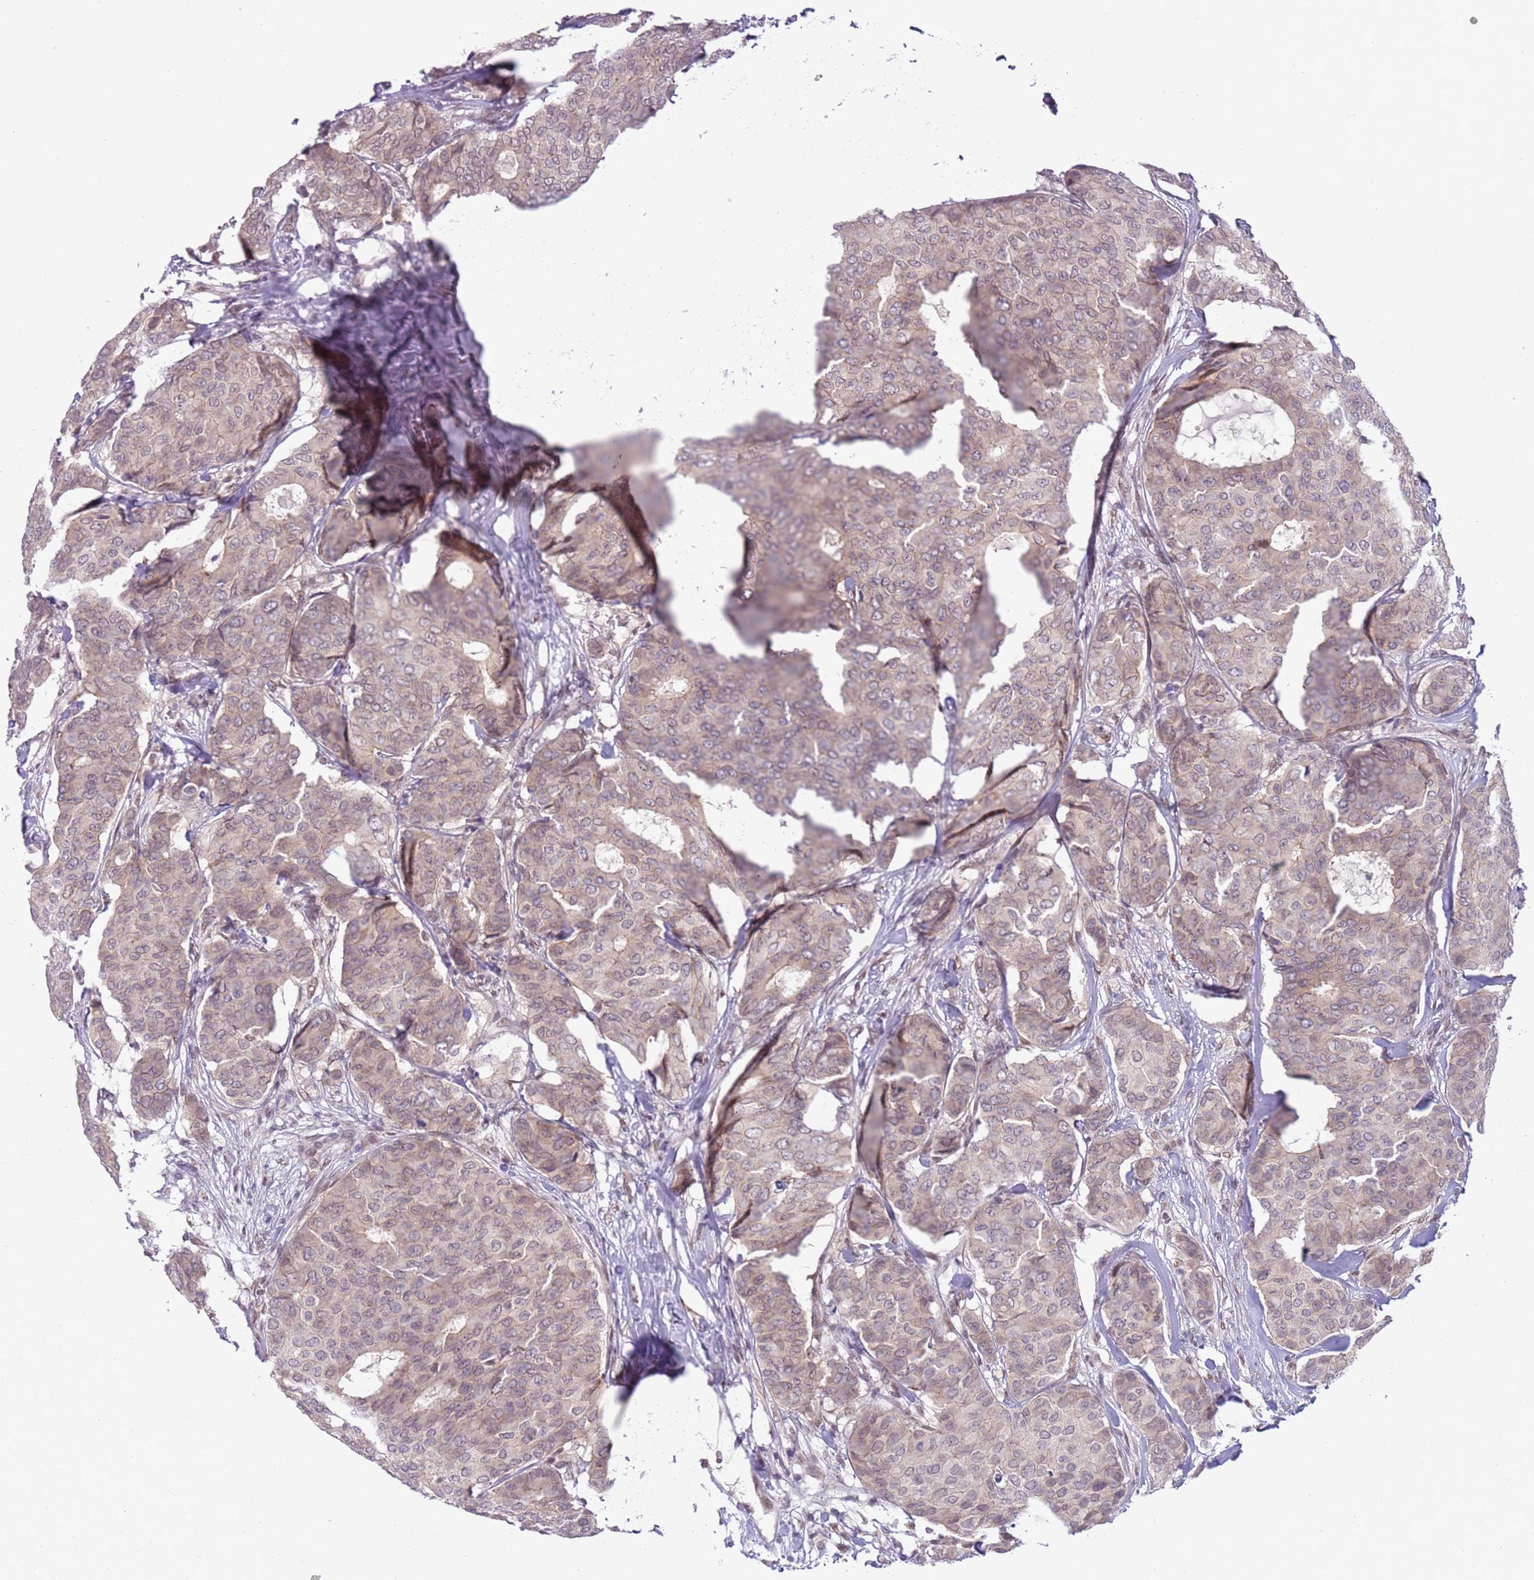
{"staining": {"intensity": "weak", "quantity": ">75%", "location": "cytoplasmic/membranous"}, "tissue": "breast cancer", "cell_type": "Tumor cells", "image_type": "cancer", "snomed": [{"axis": "morphology", "description": "Duct carcinoma"}, {"axis": "topography", "description": "Breast"}], "caption": "The histopathology image demonstrates a brown stain indicating the presence of a protein in the cytoplasmic/membranous of tumor cells in breast infiltrating ductal carcinoma.", "gene": "TM2D1", "patient": {"sex": "female", "age": 75}}